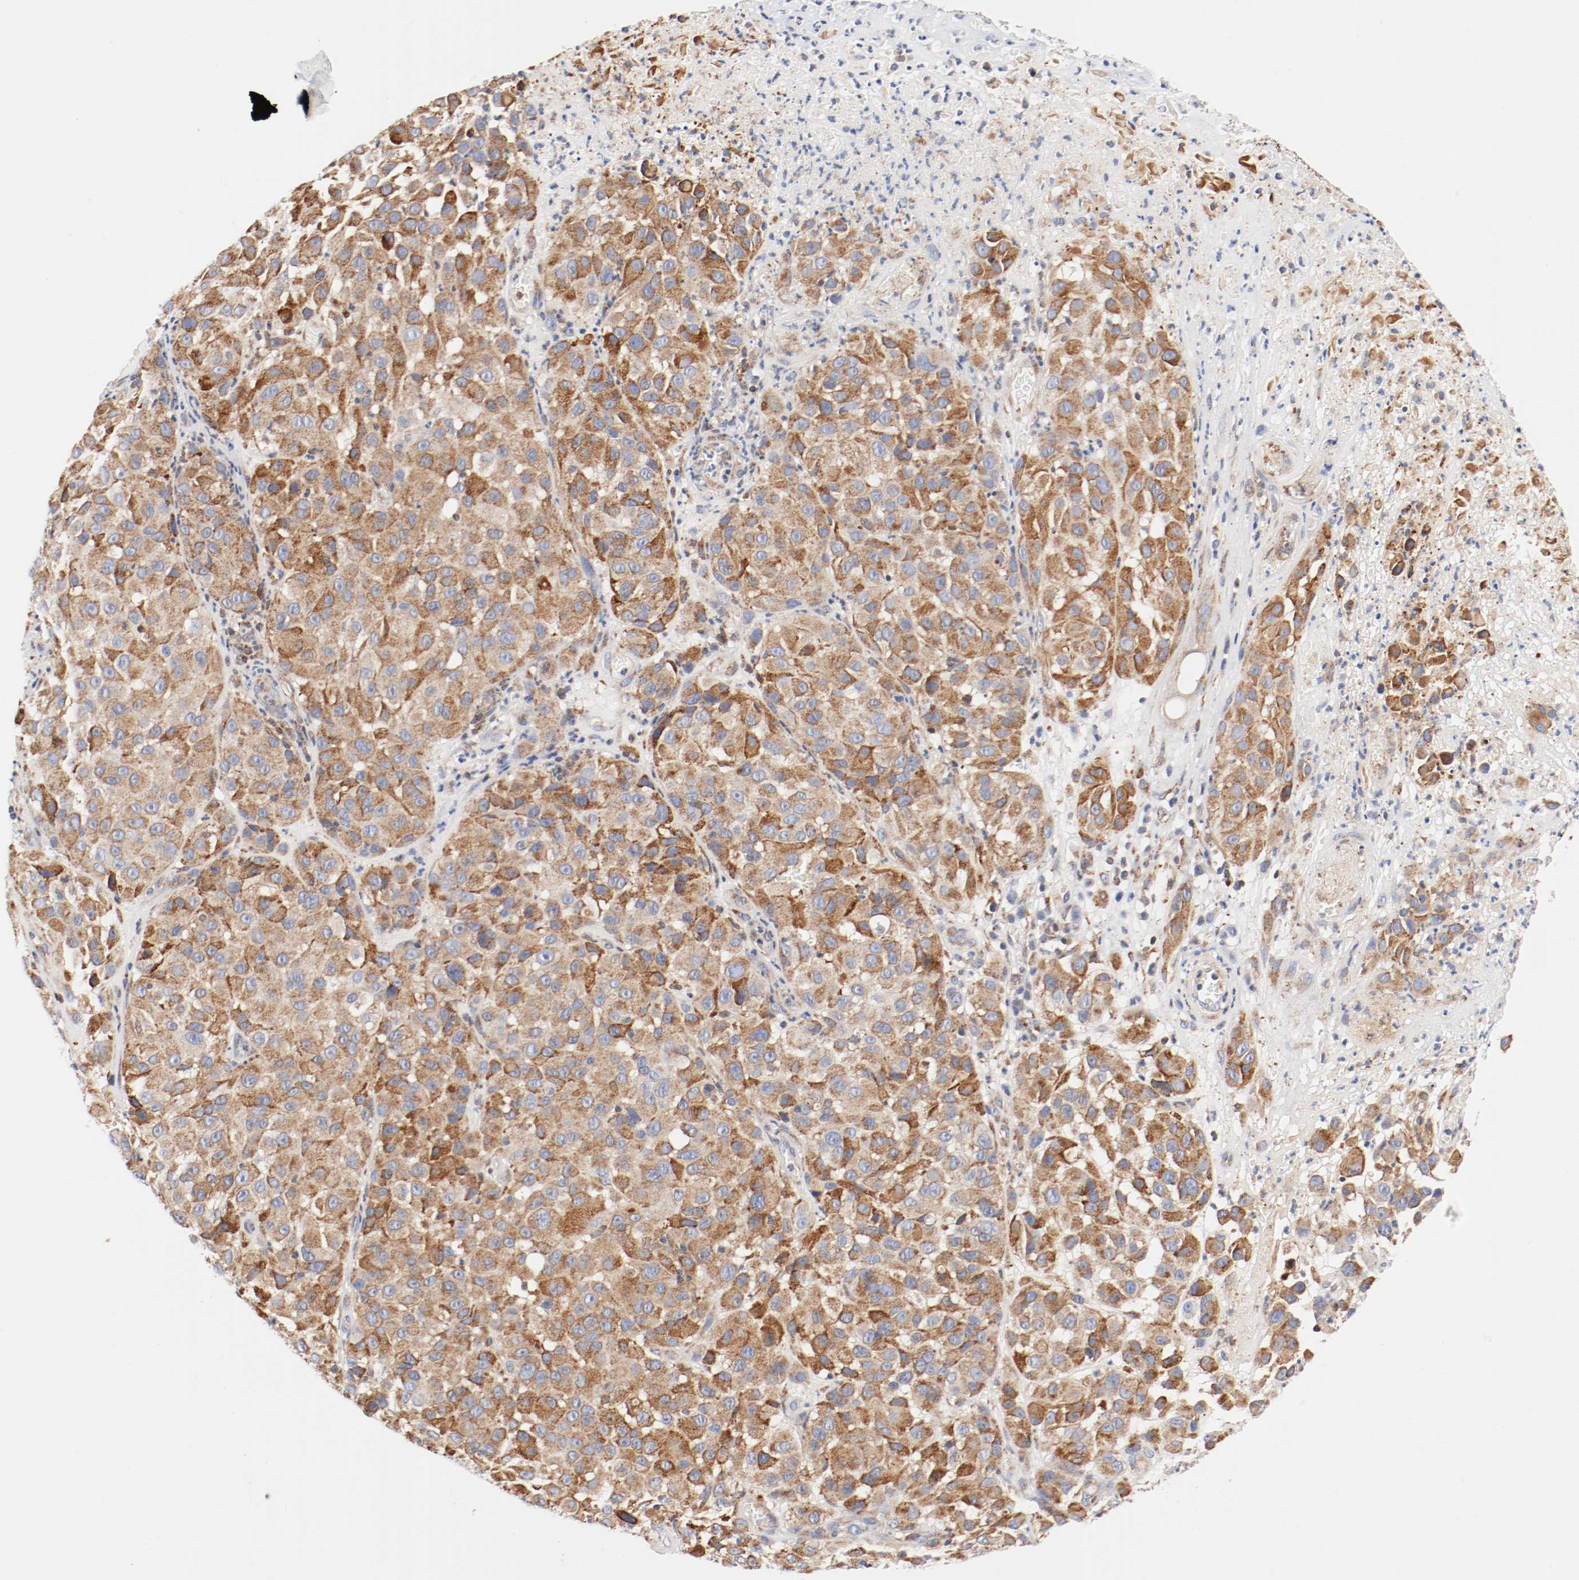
{"staining": {"intensity": "moderate", "quantity": ">75%", "location": "cytoplasmic/membranous"}, "tissue": "melanoma", "cell_type": "Tumor cells", "image_type": "cancer", "snomed": [{"axis": "morphology", "description": "Malignant melanoma, NOS"}, {"axis": "topography", "description": "Skin"}], "caption": "Protein staining of malignant melanoma tissue displays moderate cytoplasmic/membranous expression in approximately >75% of tumor cells.", "gene": "PDPK1", "patient": {"sex": "female", "age": 21}}